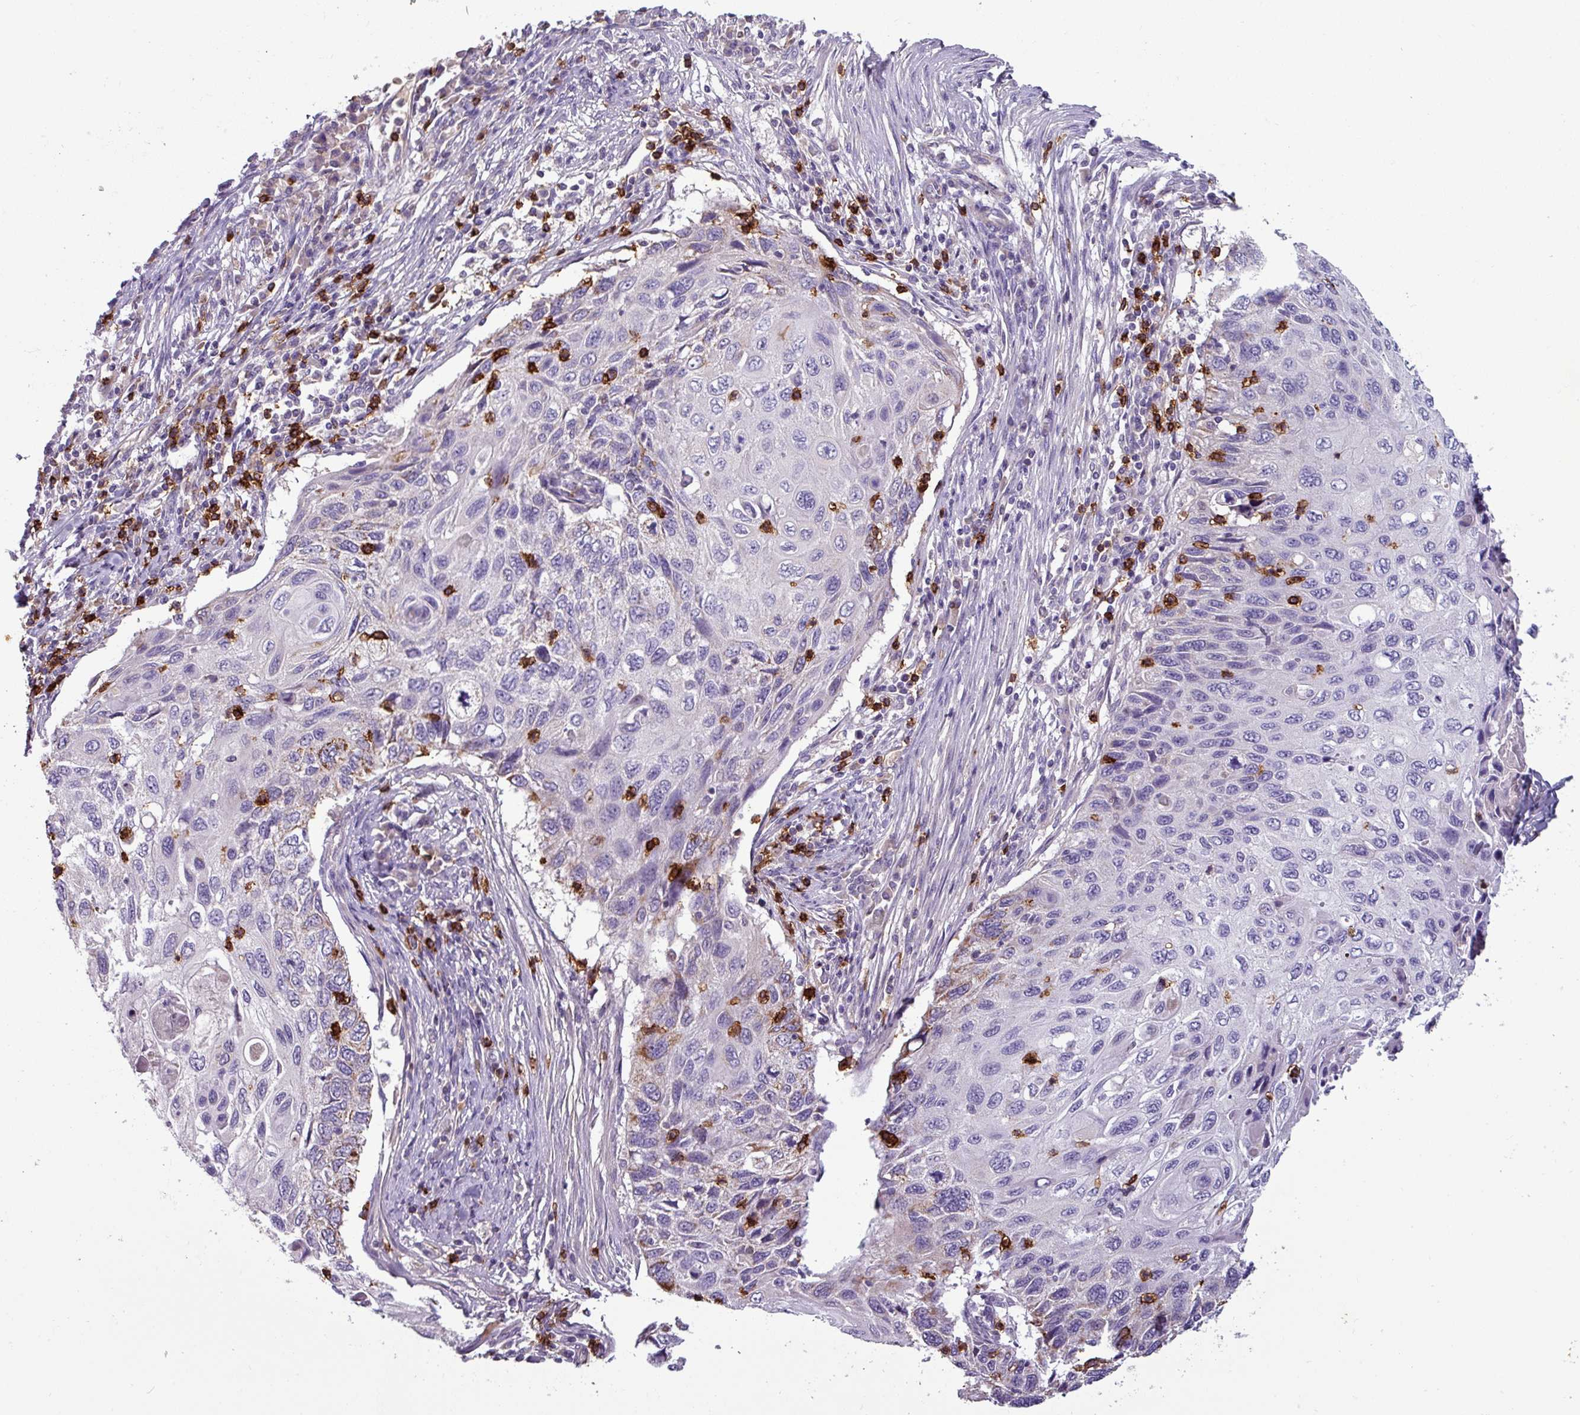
{"staining": {"intensity": "negative", "quantity": "none", "location": "none"}, "tissue": "cervical cancer", "cell_type": "Tumor cells", "image_type": "cancer", "snomed": [{"axis": "morphology", "description": "Squamous cell carcinoma, NOS"}, {"axis": "topography", "description": "Cervix"}], "caption": "This micrograph is of squamous cell carcinoma (cervical) stained with IHC to label a protein in brown with the nuclei are counter-stained blue. There is no staining in tumor cells.", "gene": "CD8A", "patient": {"sex": "female", "age": 70}}